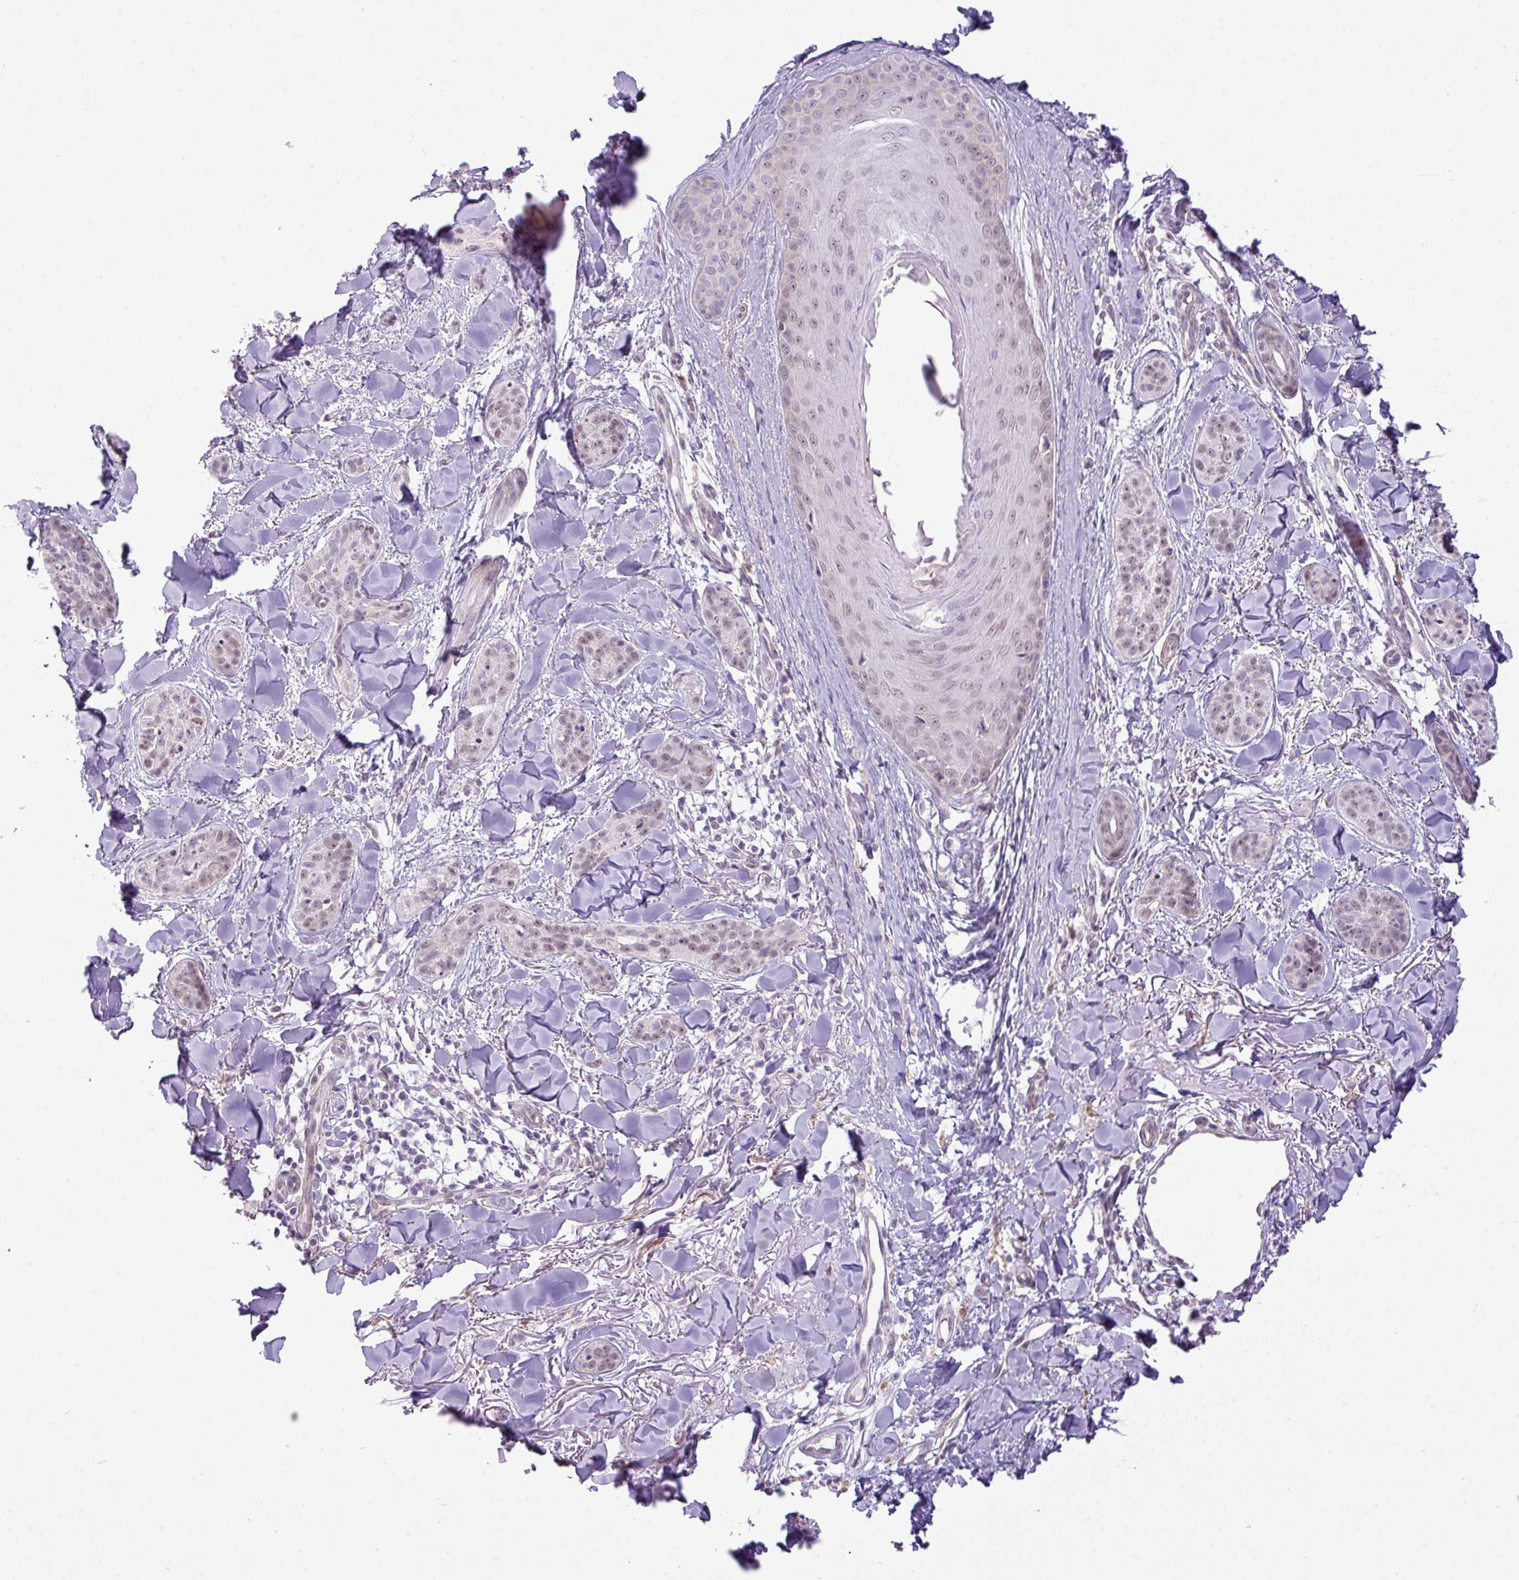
{"staining": {"intensity": "weak", "quantity": "25%-75%", "location": "nuclear"}, "tissue": "skin cancer", "cell_type": "Tumor cells", "image_type": "cancer", "snomed": [{"axis": "morphology", "description": "Basal cell carcinoma"}, {"axis": "topography", "description": "Skin"}], "caption": "Weak nuclear protein staining is seen in approximately 25%-75% of tumor cells in skin cancer. The protein is stained brown, and the nuclei are stained in blue (DAB IHC with brightfield microscopy, high magnification).", "gene": "MAK16", "patient": {"sex": "male", "age": 52}}